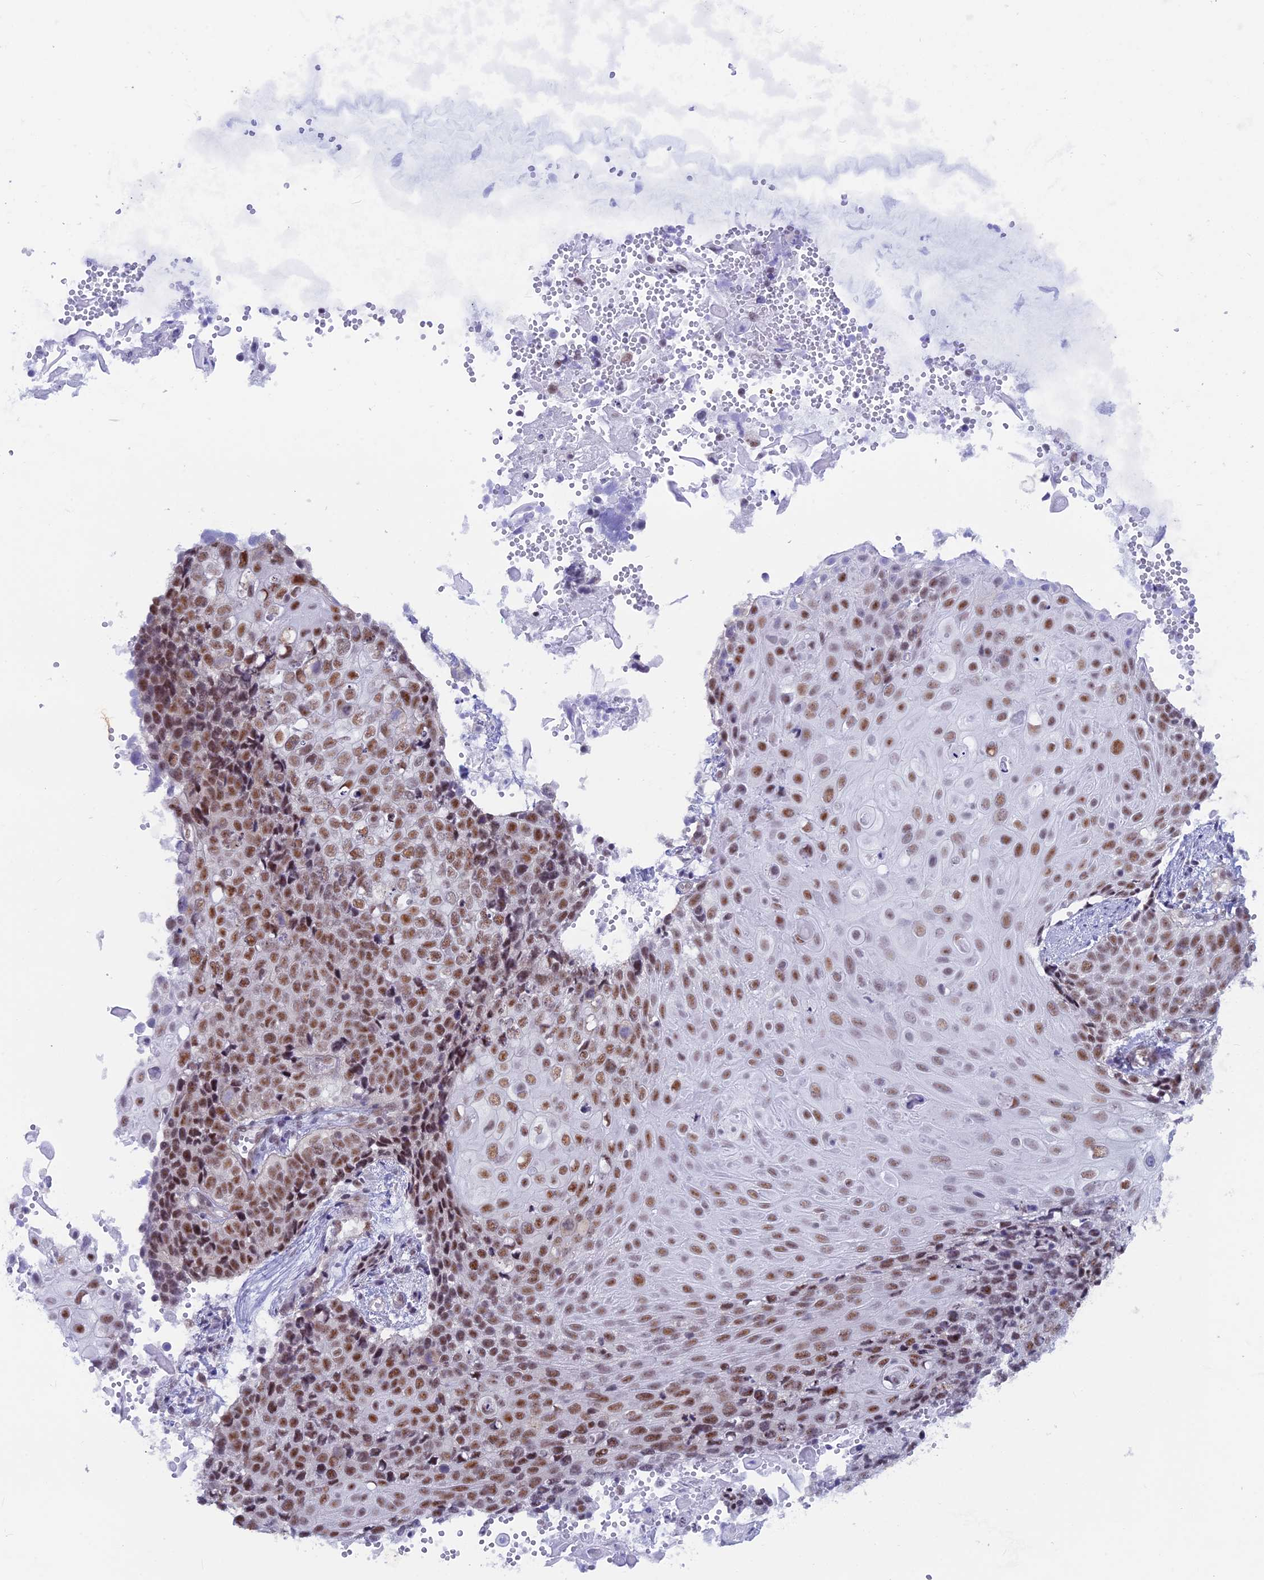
{"staining": {"intensity": "moderate", "quantity": ">75%", "location": "nuclear"}, "tissue": "cervical cancer", "cell_type": "Tumor cells", "image_type": "cancer", "snomed": [{"axis": "morphology", "description": "Squamous cell carcinoma, NOS"}, {"axis": "topography", "description": "Cervix"}], "caption": "Cervical squamous cell carcinoma stained with immunohistochemistry (IHC) exhibits moderate nuclear positivity in approximately >75% of tumor cells. The staining was performed using DAB (3,3'-diaminobenzidine), with brown indicating positive protein expression. Nuclei are stained blue with hematoxylin.", "gene": "SRSF5", "patient": {"sex": "female", "age": 39}}